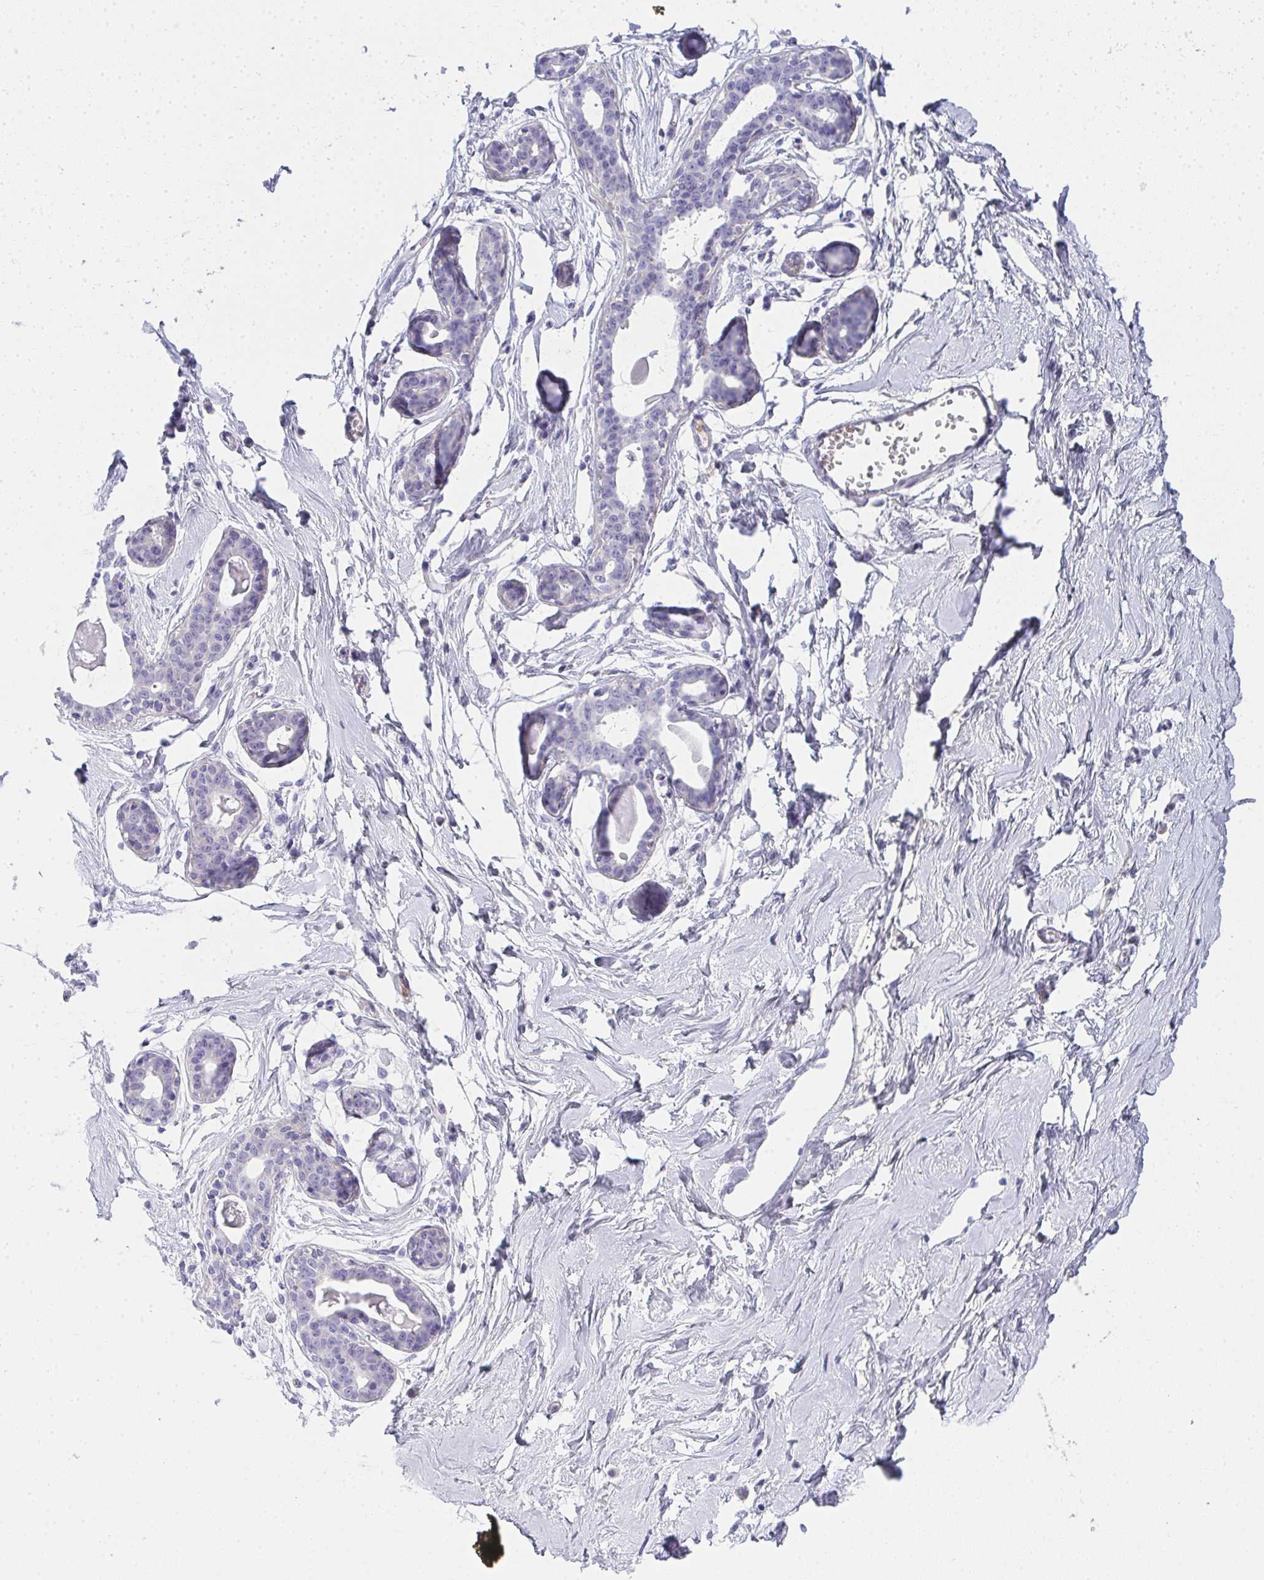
{"staining": {"intensity": "negative", "quantity": "none", "location": "none"}, "tissue": "breast", "cell_type": "Adipocytes", "image_type": "normal", "snomed": [{"axis": "morphology", "description": "Normal tissue, NOS"}, {"axis": "topography", "description": "Breast"}], "caption": "The image exhibits no staining of adipocytes in unremarkable breast.", "gene": "ZSWIM3", "patient": {"sex": "female", "age": 45}}